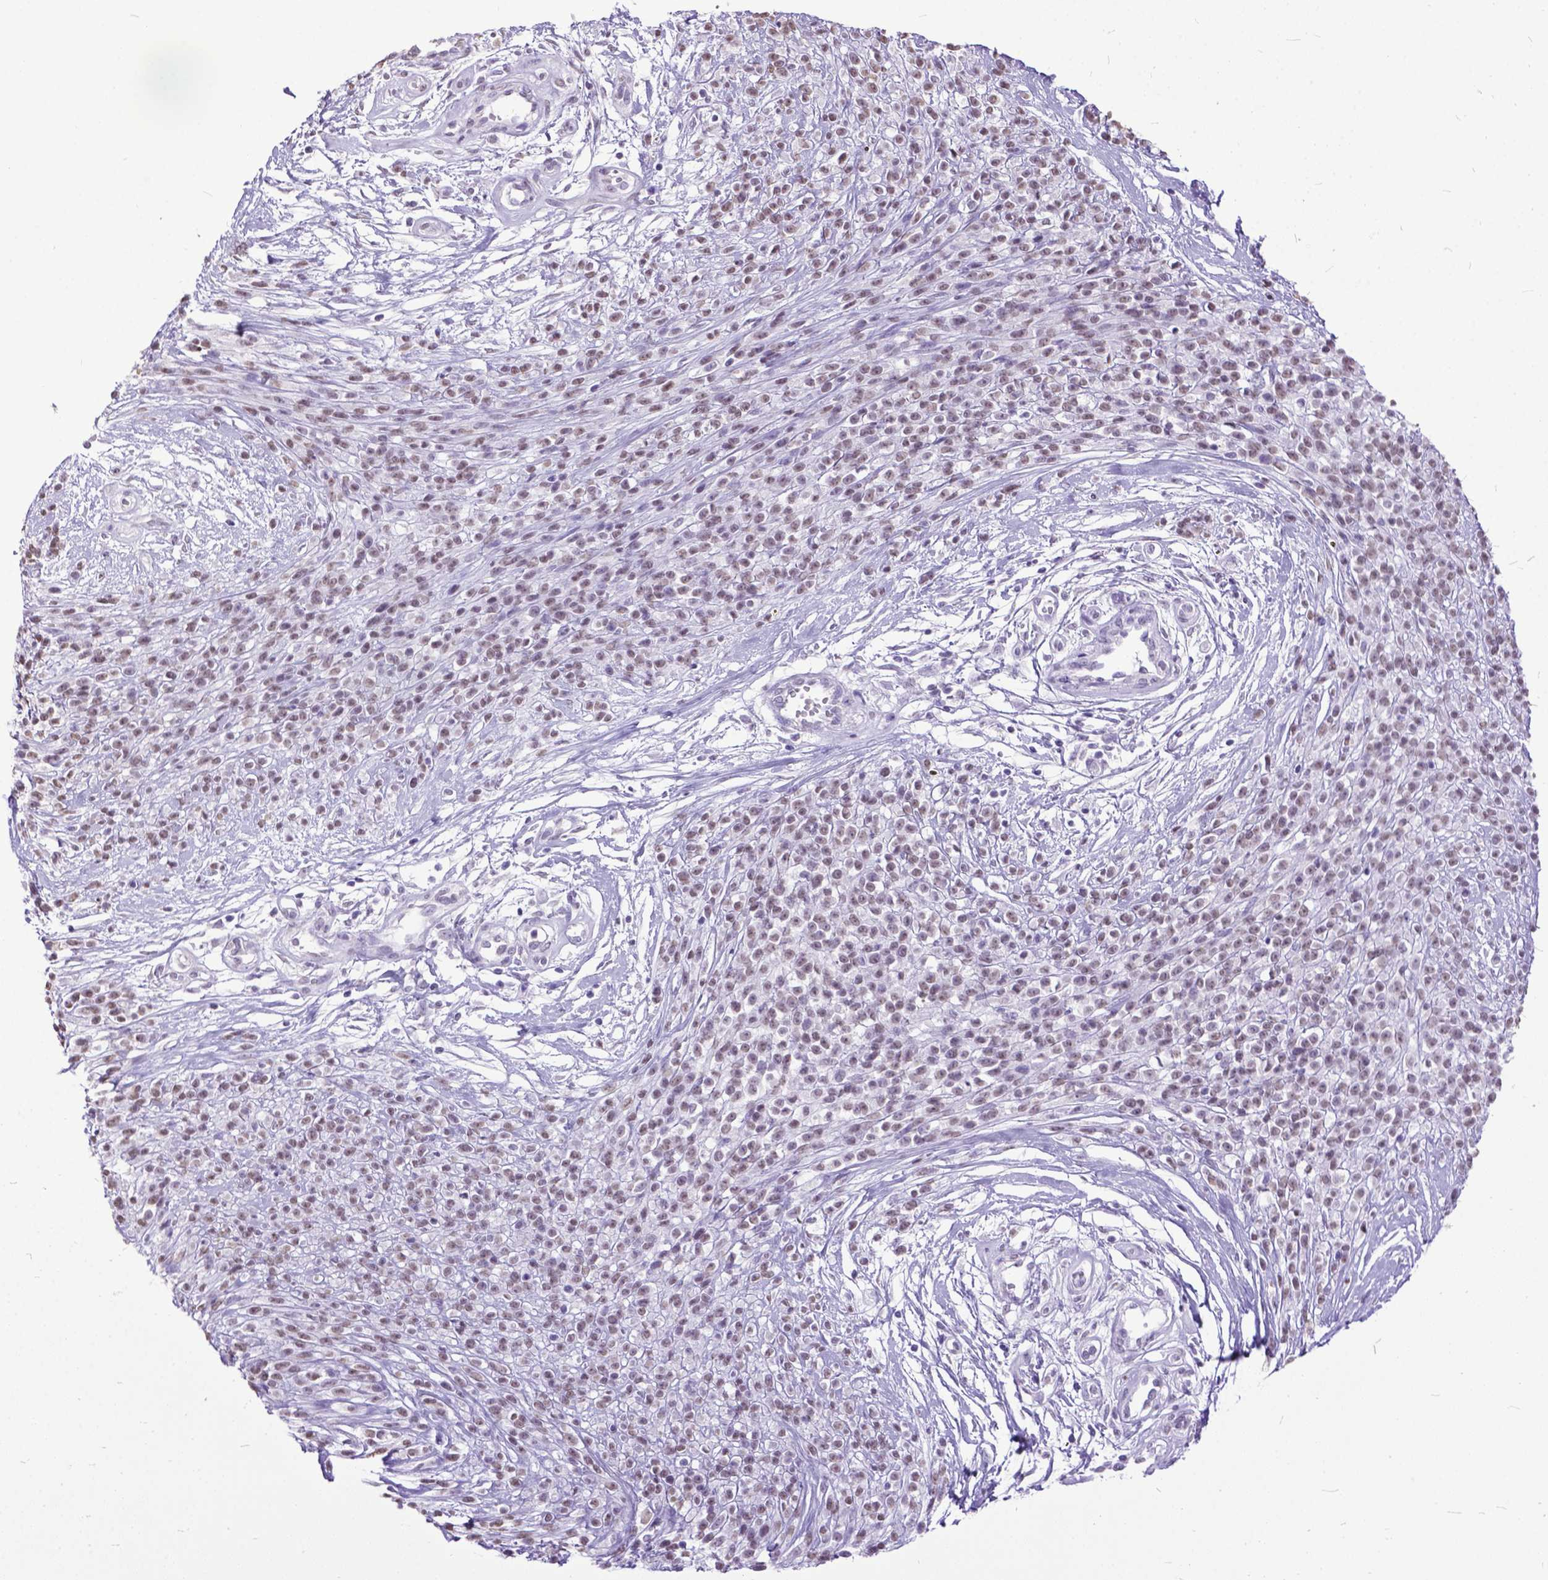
{"staining": {"intensity": "weak", "quantity": ">75%", "location": "nuclear"}, "tissue": "melanoma", "cell_type": "Tumor cells", "image_type": "cancer", "snomed": [{"axis": "morphology", "description": "Malignant melanoma, NOS"}, {"axis": "topography", "description": "Skin"}, {"axis": "topography", "description": "Skin of trunk"}], "caption": "Protein expression analysis of human malignant melanoma reveals weak nuclear positivity in about >75% of tumor cells.", "gene": "MARCHF10", "patient": {"sex": "male", "age": 74}}